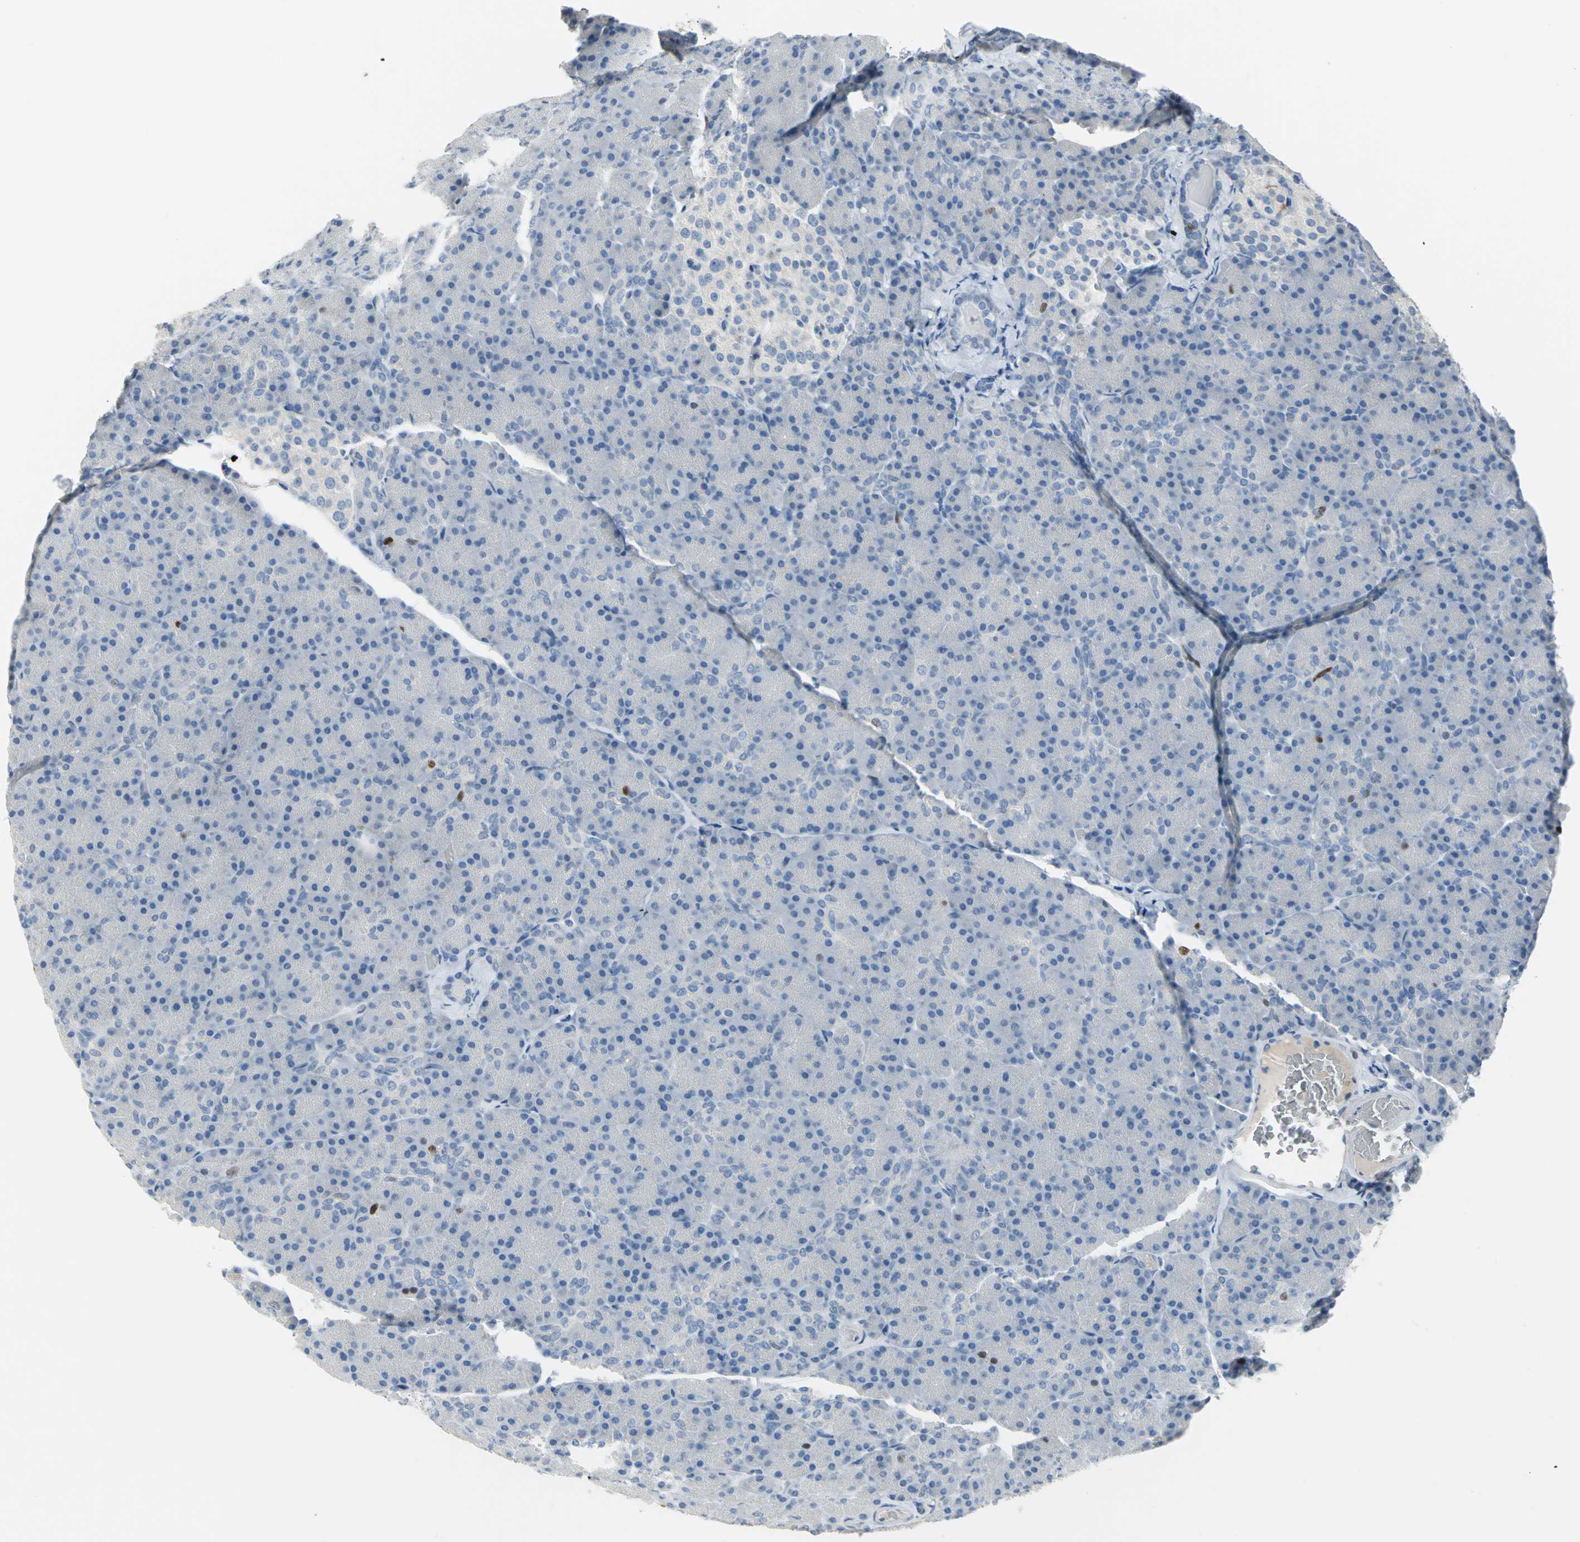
{"staining": {"intensity": "negative", "quantity": "none", "location": "none"}, "tissue": "pancreas", "cell_type": "Exocrine glandular cells", "image_type": "normal", "snomed": [{"axis": "morphology", "description": "Normal tissue, NOS"}, {"axis": "topography", "description": "Pancreas"}], "caption": "This is an IHC image of normal human pancreas. There is no expression in exocrine glandular cells.", "gene": "MCM3", "patient": {"sex": "female", "age": 43}}